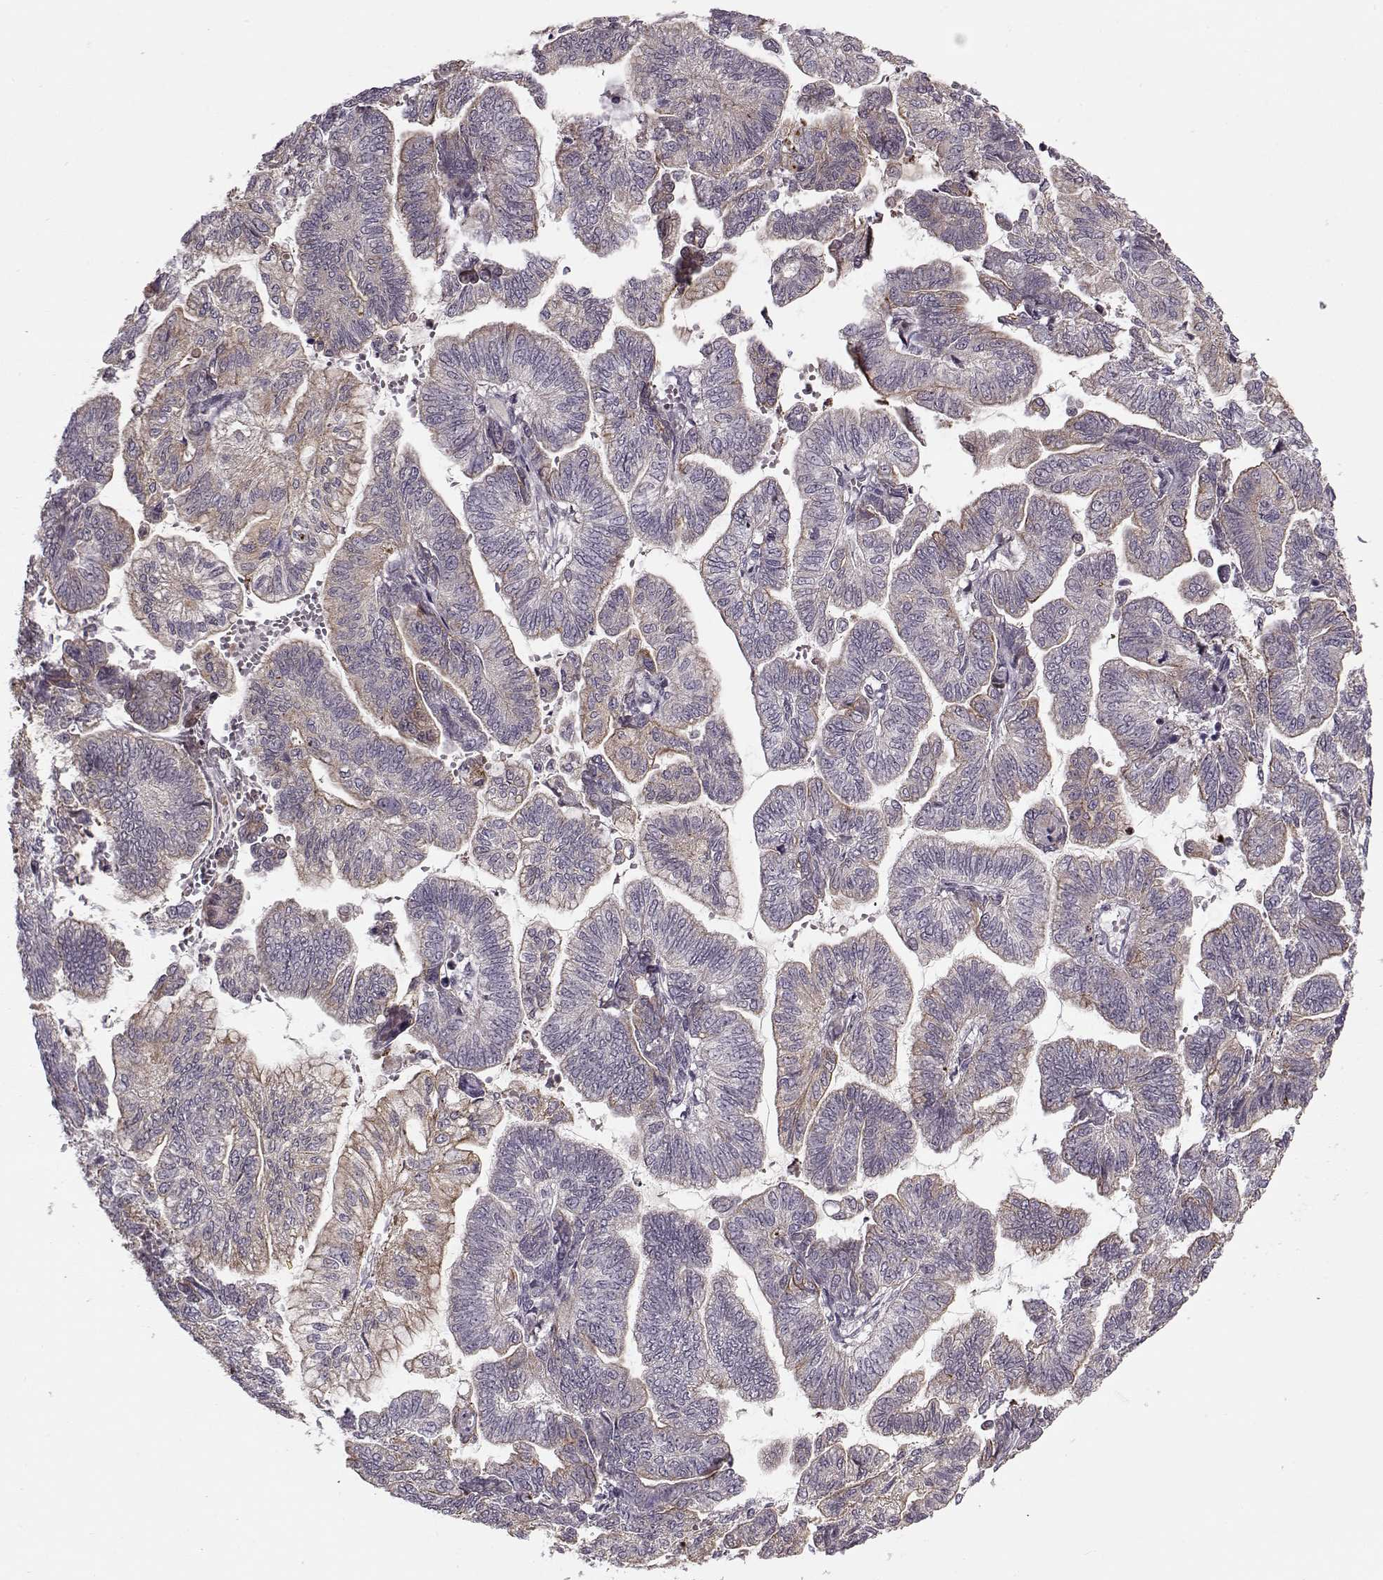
{"staining": {"intensity": "strong", "quantity": "<25%", "location": "cytoplasmic/membranous"}, "tissue": "stomach cancer", "cell_type": "Tumor cells", "image_type": "cancer", "snomed": [{"axis": "morphology", "description": "Adenocarcinoma, NOS"}, {"axis": "topography", "description": "Stomach"}], "caption": "Brown immunohistochemical staining in stomach cancer demonstrates strong cytoplasmic/membranous expression in about <25% of tumor cells. The staining was performed using DAB (3,3'-diaminobenzidine), with brown indicating positive protein expression. Nuclei are stained blue with hematoxylin.", "gene": "DENND4B", "patient": {"sex": "male", "age": 83}}